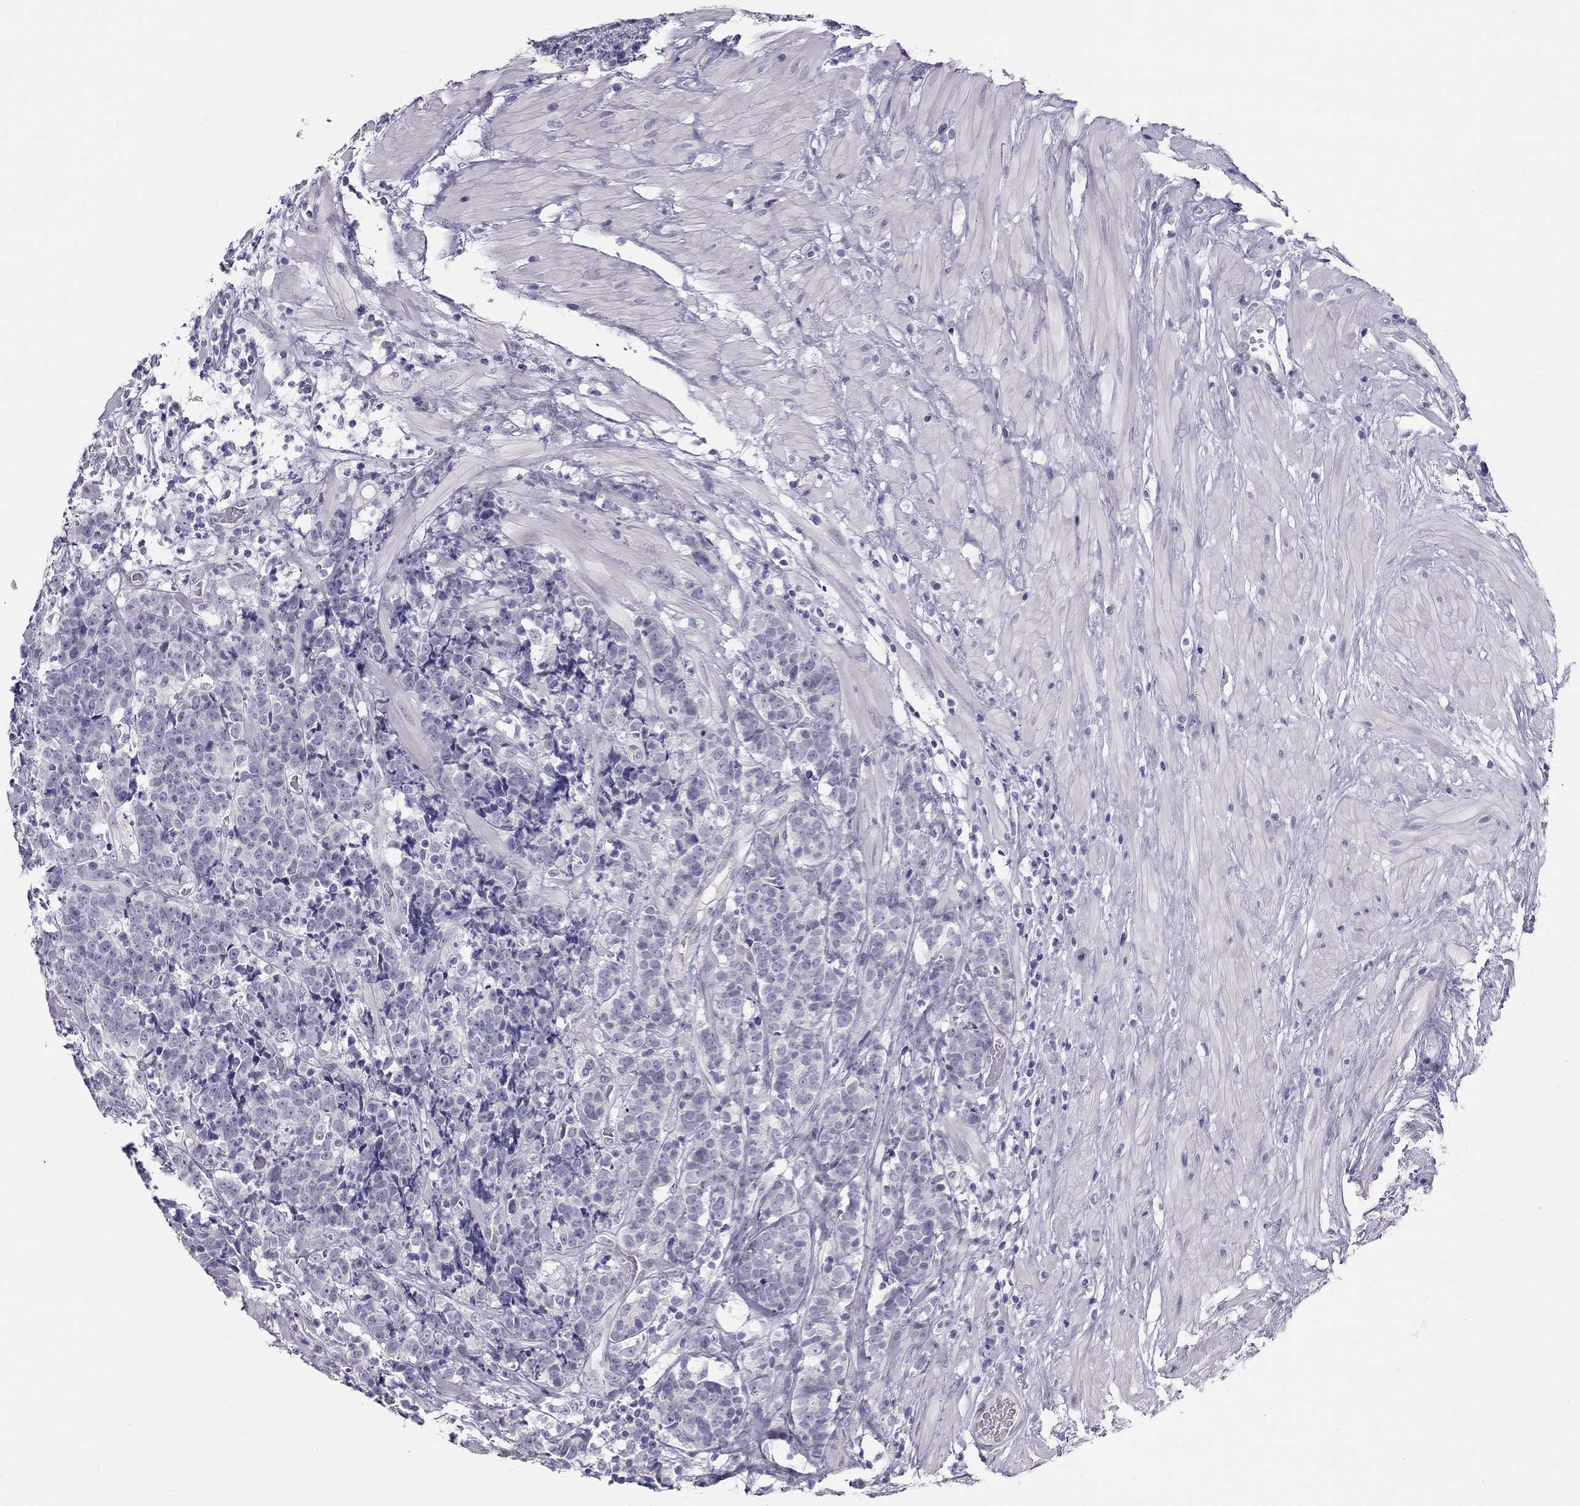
{"staining": {"intensity": "negative", "quantity": "none", "location": "none"}, "tissue": "prostate cancer", "cell_type": "Tumor cells", "image_type": "cancer", "snomed": [{"axis": "morphology", "description": "Adenocarcinoma, NOS"}, {"axis": "topography", "description": "Prostate"}], "caption": "The immunohistochemistry (IHC) image has no significant staining in tumor cells of prostate cancer tissue.", "gene": "KCNV2", "patient": {"sex": "male", "age": 67}}